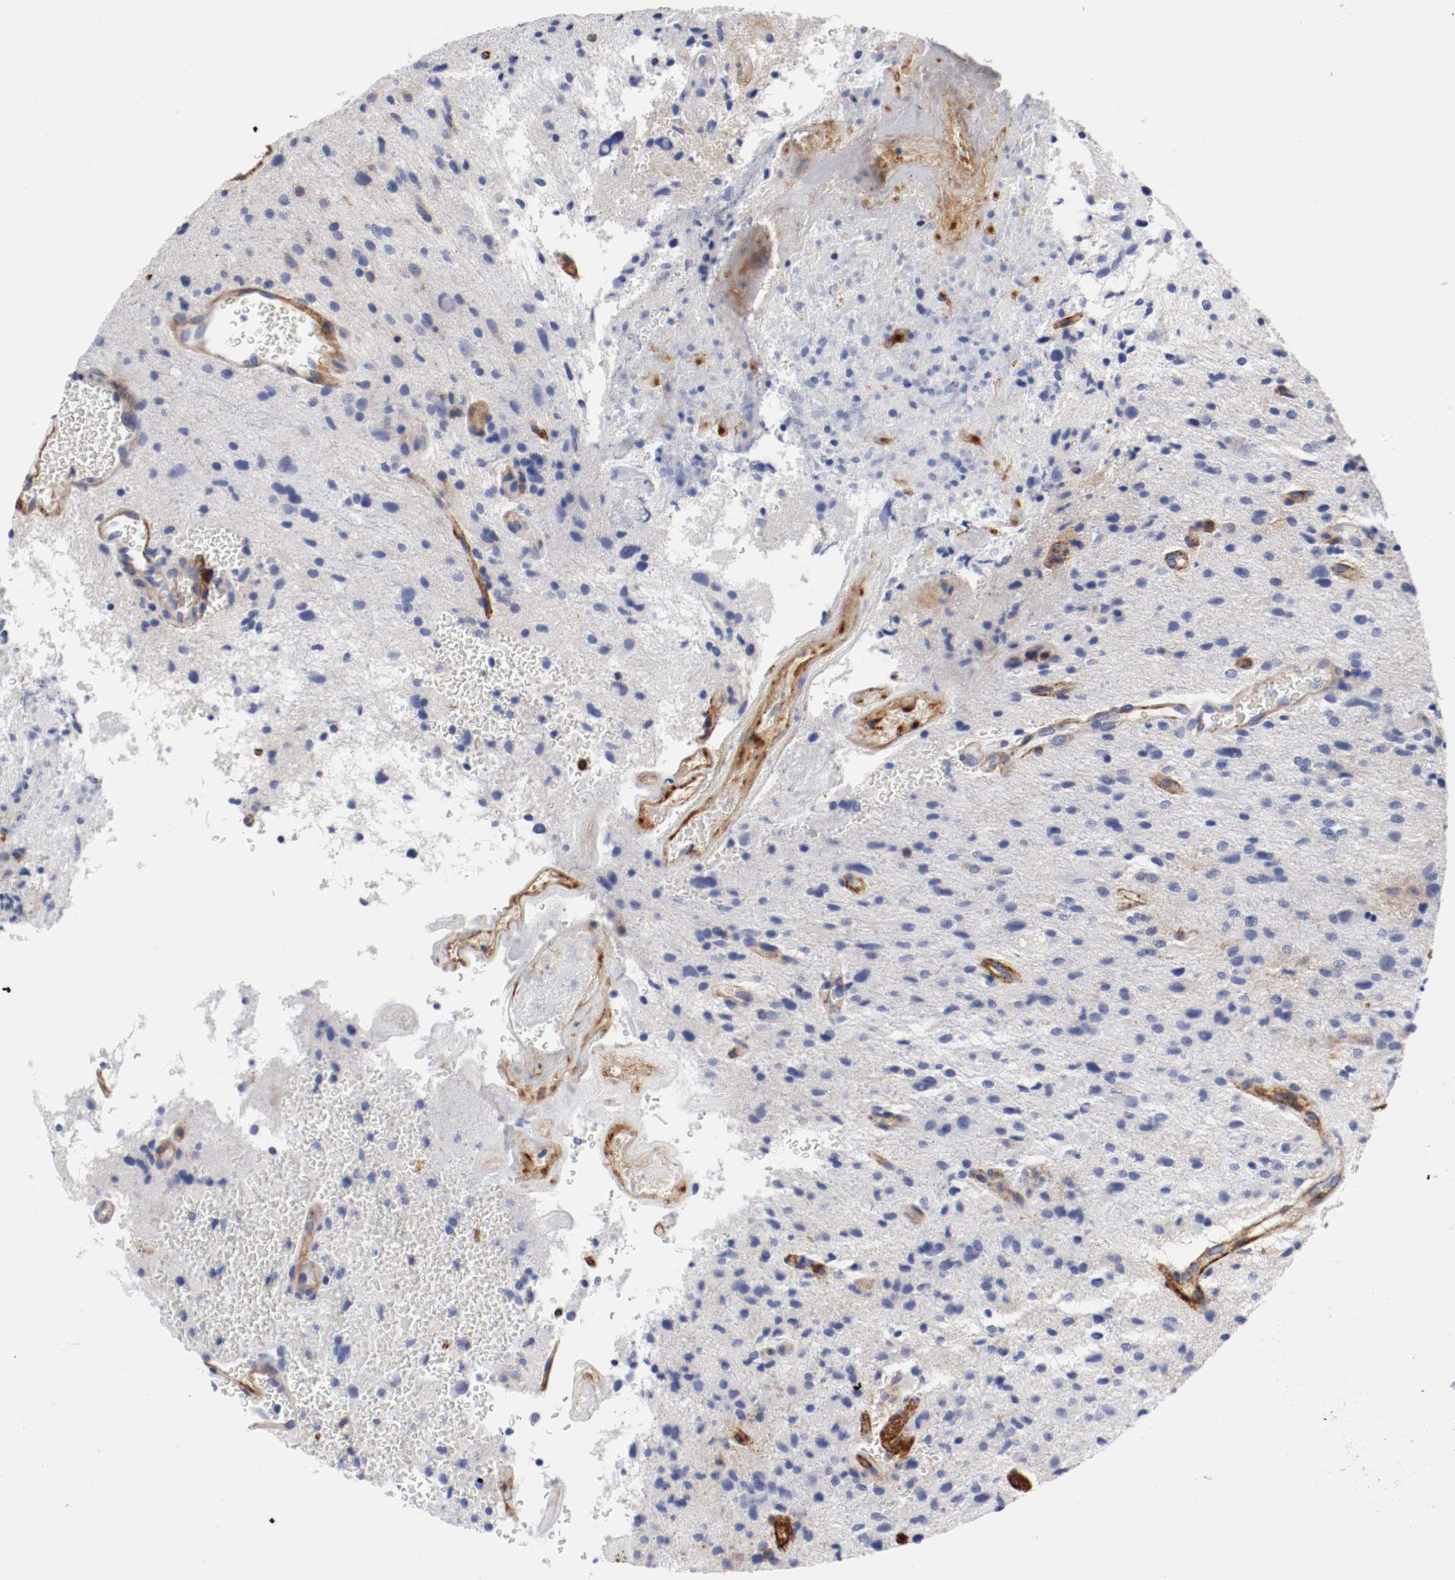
{"staining": {"intensity": "weak", "quantity": "<25%", "location": "cytoplasmic/membranous"}, "tissue": "glioma", "cell_type": "Tumor cells", "image_type": "cancer", "snomed": [{"axis": "morphology", "description": "Normal tissue, NOS"}, {"axis": "morphology", "description": "Glioma, malignant, High grade"}, {"axis": "topography", "description": "Cerebral cortex"}], "caption": "A photomicrograph of human malignant high-grade glioma is negative for staining in tumor cells. The staining is performed using DAB brown chromogen with nuclei counter-stained in using hematoxylin.", "gene": "IFITM1", "patient": {"sex": "male", "age": 75}}